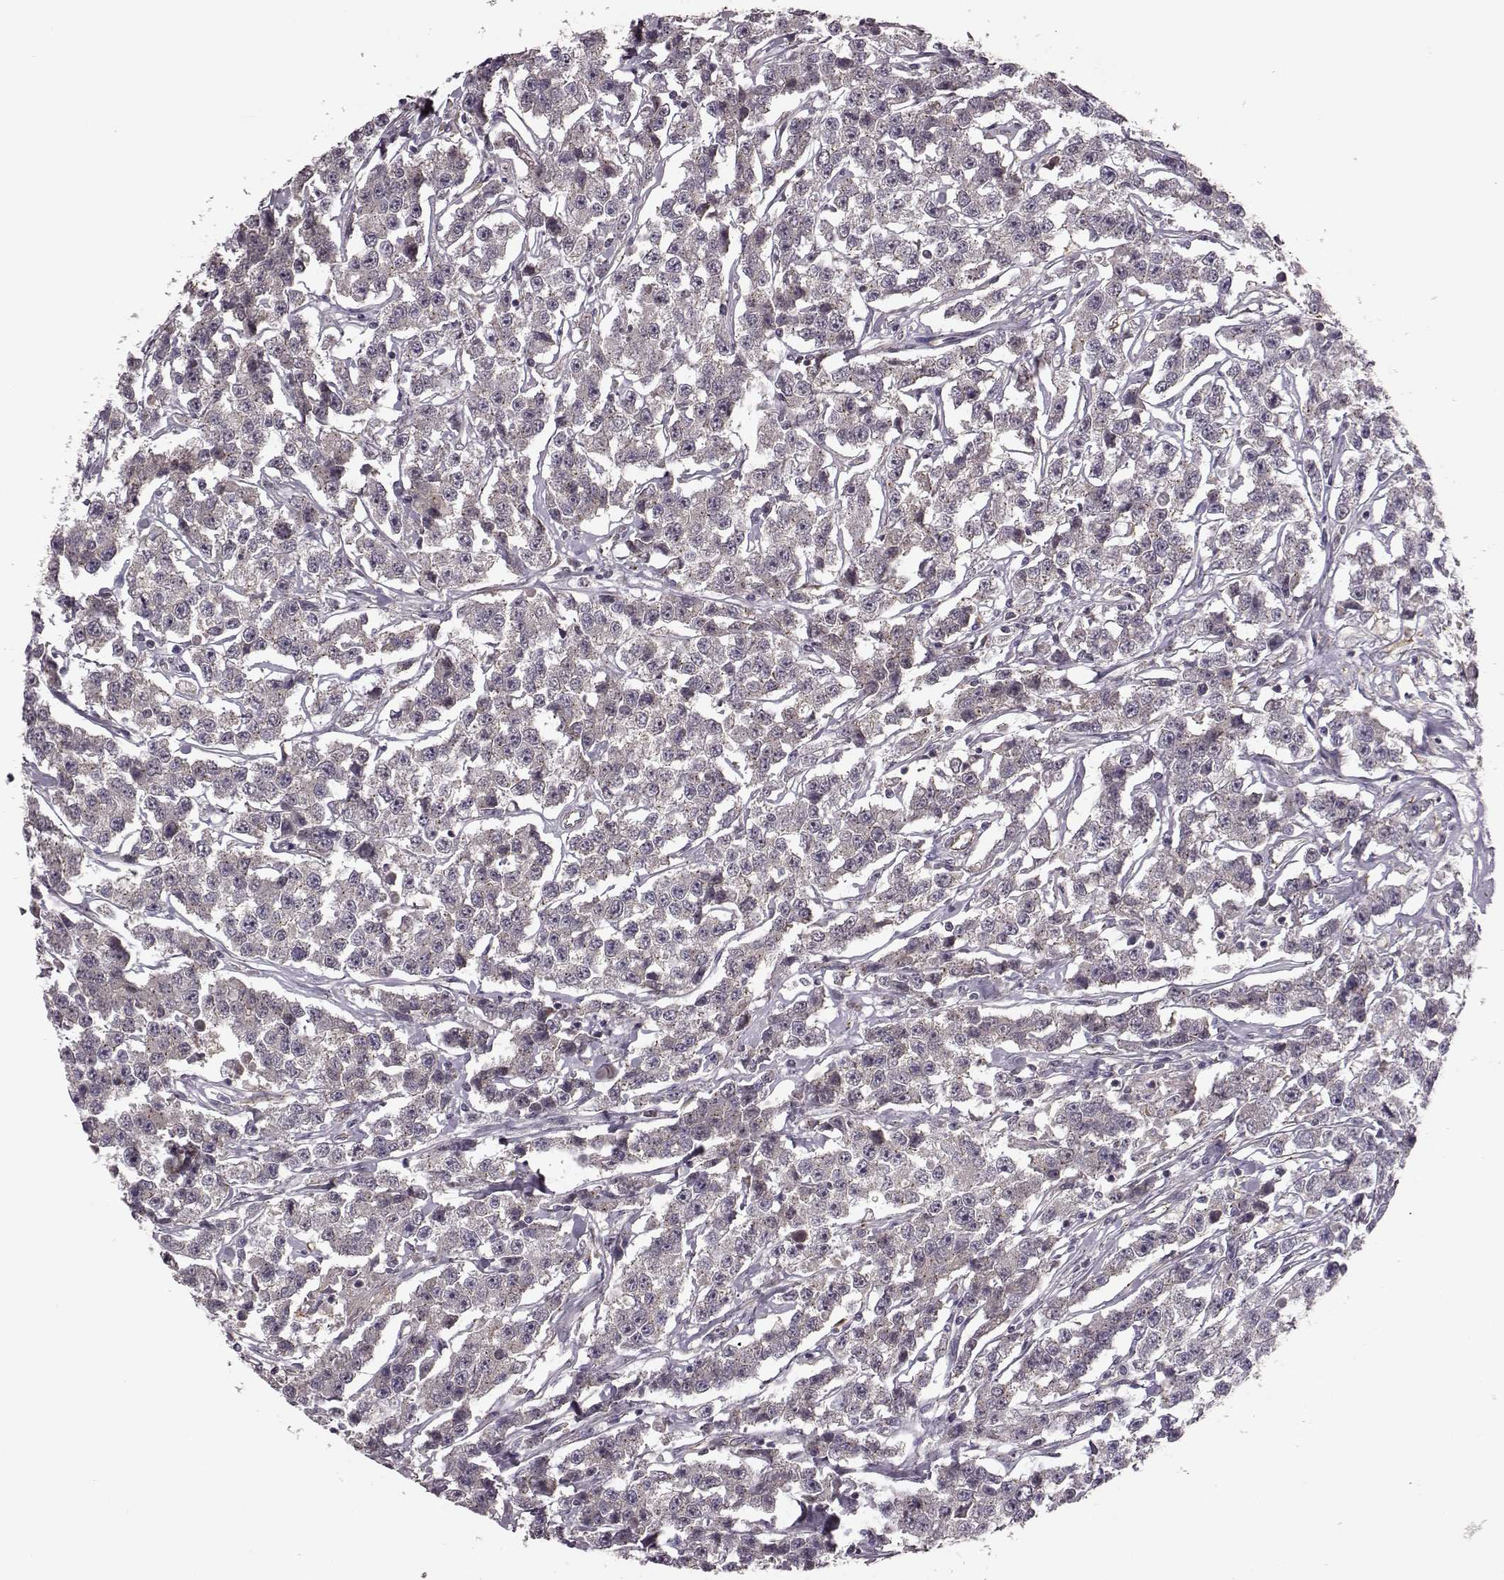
{"staining": {"intensity": "negative", "quantity": "none", "location": "none"}, "tissue": "testis cancer", "cell_type": "Tumor cells", "image_type": "cancer", "snomed": [{"axis": "morphology", "description": "Seminoma, NOS"}, {"axis": "topography", "description": "Testis"}], "caption": "A photomicrograph of testis cancer (seminoma) stained for a protein displays no brown staining in tumor cells.", "gene": "NTF3", "patient": {"sex": "male", "age": 59}}